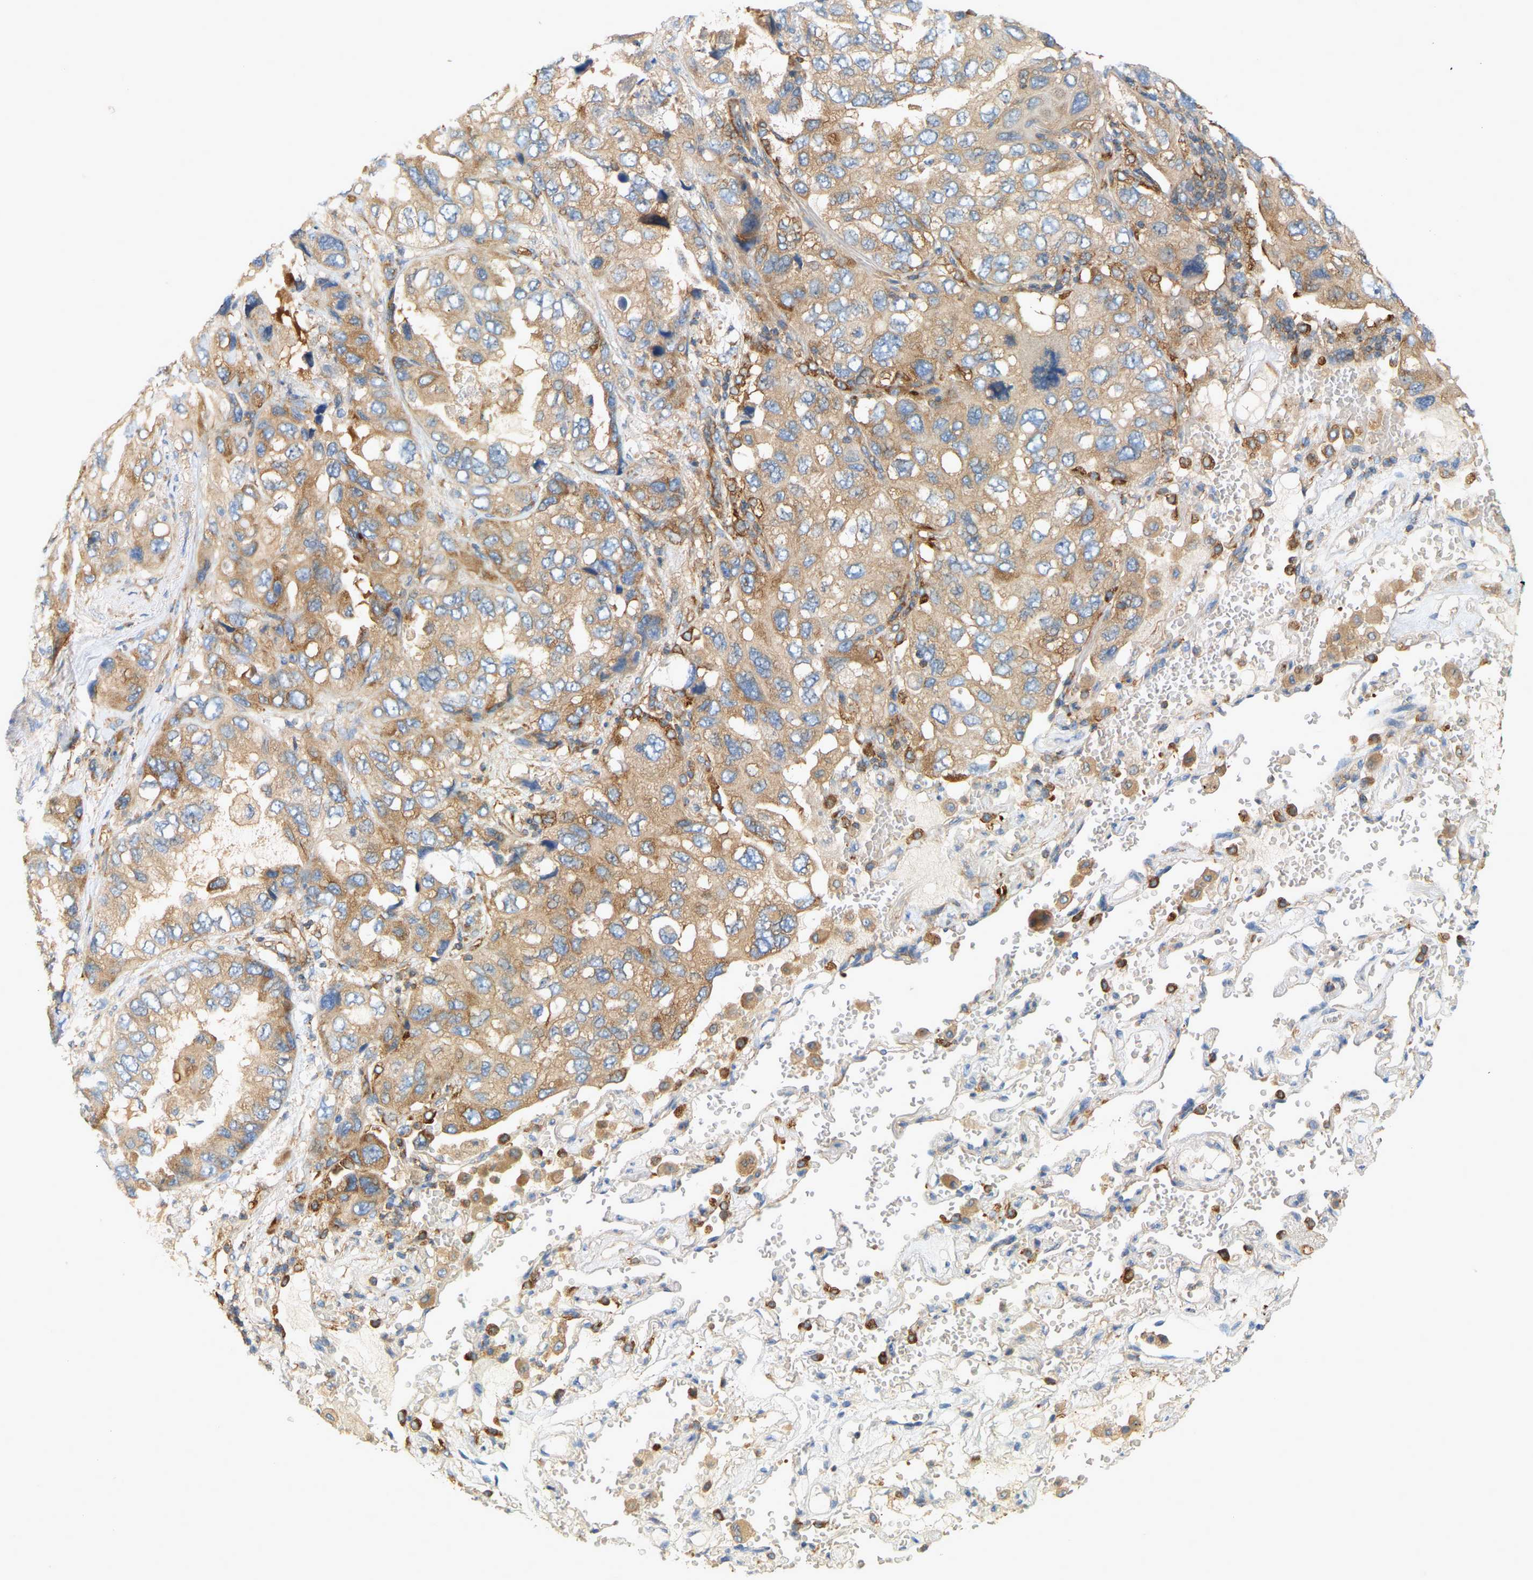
{"staining": {"intensity": "moderate", "quantity": "25%-75%", "location": "cytoplasmic/membranous"}, "tissue": "lung cancer", "cell_type": "Tumor cells", "image_type": "cancer", "snomed": [{"axis": "morphology", "description": "Squamous cell carcinoma, NOS"}, {"axis": "topography", "description": "Lung"}], "caption": "Protein staining by immunohistochemistry (IHC) demonstrates moderate cytoplasmic/membranous staining in approximately 25%-75% of tumor cells in lung cancer.", "gene": "AKAP13", "patient": {"sex": "female", "age": 73}}